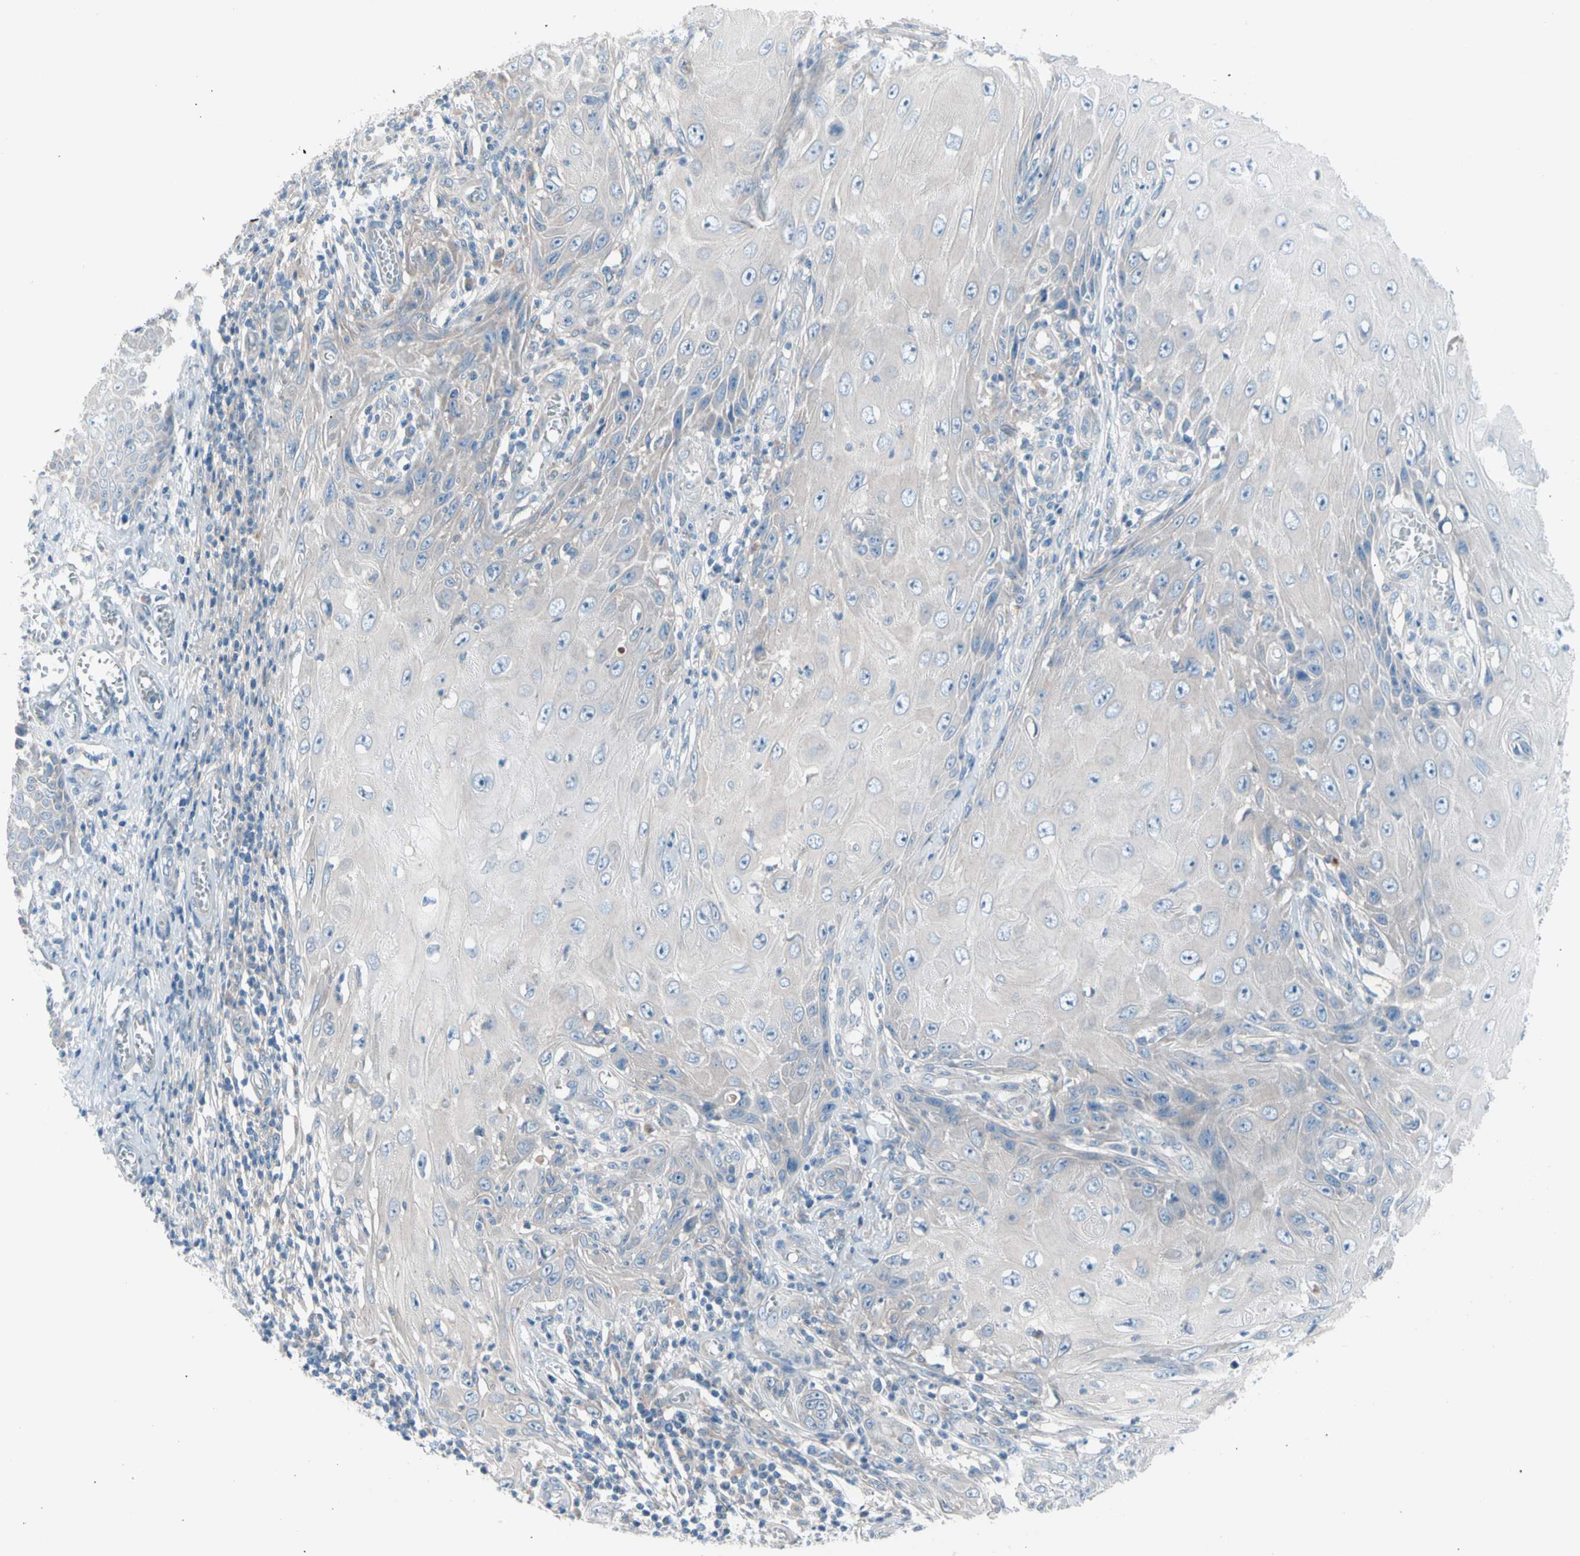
{"staining": {"intensity": "negative", "quantity": "none", "location": "none"}, "tissue": "skin cancer", "cell_type": "Tumor cells", "image_type": "cancer", "snomed": [{"axis": "morphology", "description": "Squamous cell carcinoma, NOS"}, {"axis": "topography", "description": "Skin"}], "caption": "An immunohistochemistry (IHC) histopathology image of skin cancer (squamous cell carcinoma) is shown. There is no staining in tumor cells of skin cancer (squamous cell carcinoma). (DAB (3,3'-diaminobenzidine) IHC with hematoxylin counter stain).", "gene": "CASQ1", "patient": {"sex": "female", "age": 73}}